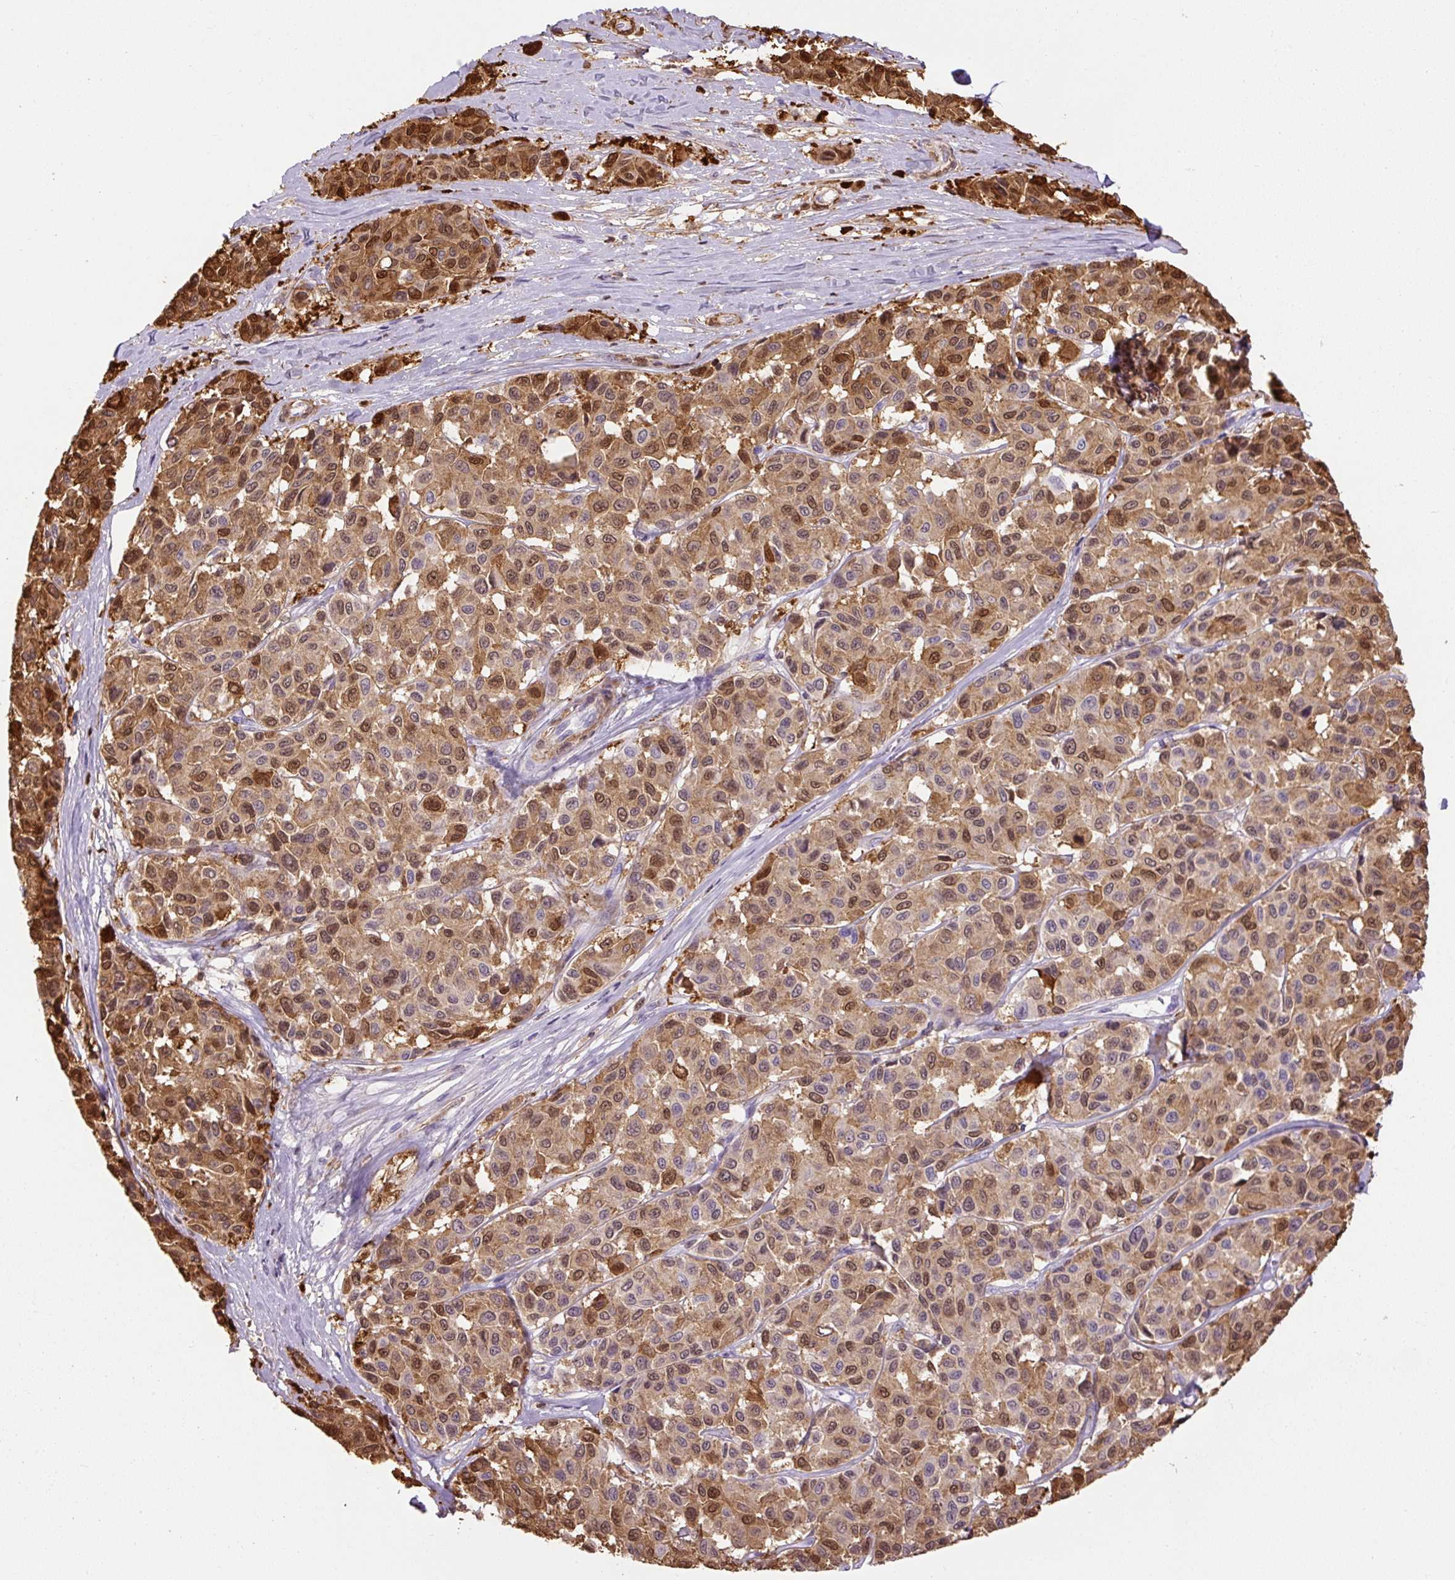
{"staining": {"intensity": "moderate", "quantity": ">75%", "location": "cytoplasmic/membranous,nuclear"}, "tissue": "melanoma", "cell_type": "Tumor cells", "image_type": "cancer", "snomed": [{"axis": "morphology", "description": "Malignant melanoma, NOS"}, {"axis": "topography", "description": "Skin"}], "caption": "Melanoma stained with DAB (3,3'-diaminobenzidine) IHC demonstrates medium levels of moderate cytoplasmic/membranous and nuclear positivity in approximately >75% of tumor cells. Using DAB (3,3'-diaminobenzidine) (brown) and hematoxylin (blue) stains, captured at high magnification using brightfield microscopy.", "gene": "S100A4", "patient": {"sex": "female", "age": 66}}